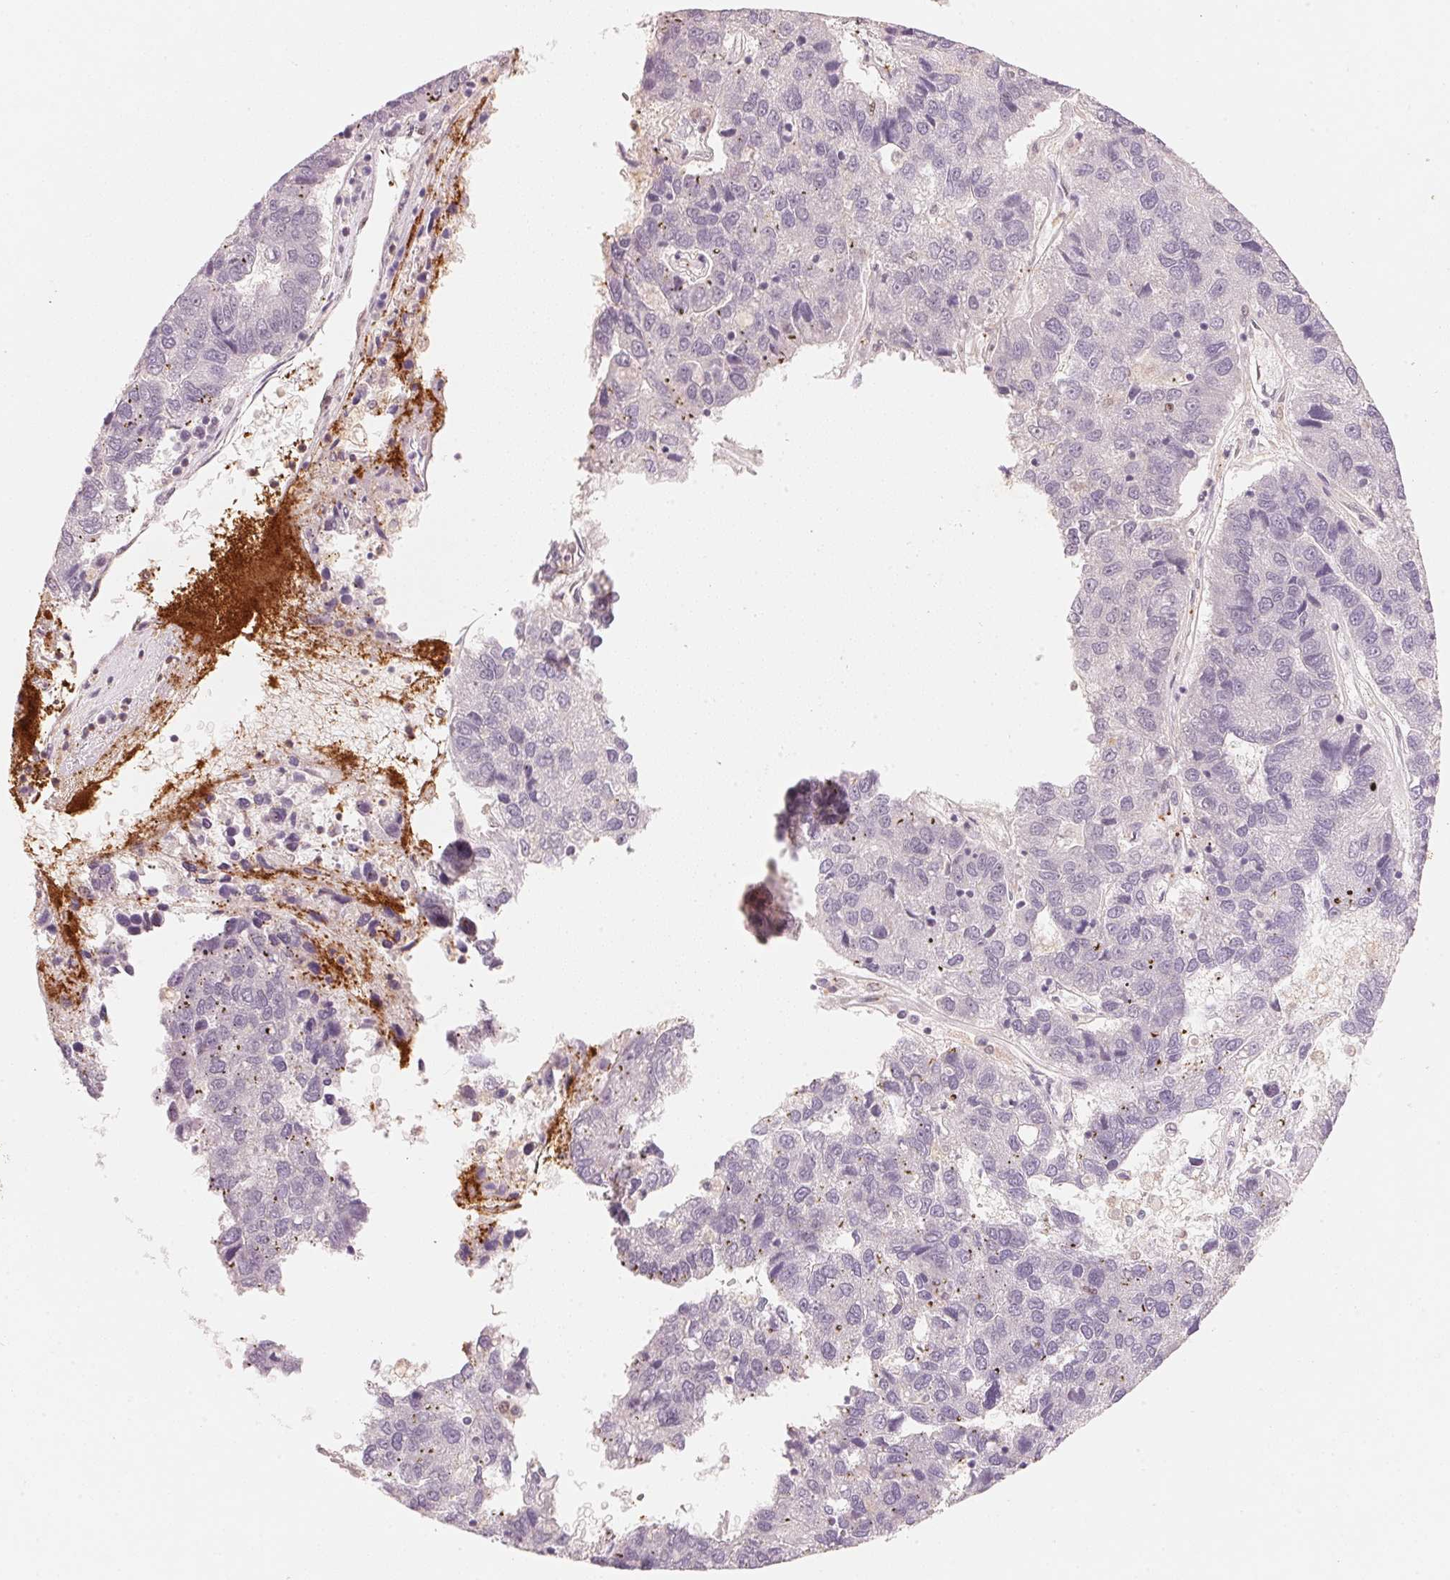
{"staining": {"intensity": "negative", "quantity": "none", "location": "none"}, "tissue": "pancreatic cancer", "cell_type": "Tumor cells", "image_type": "cancer", "snomed": [{"axis": "morphology", "description": "Adenocarcinoma, NOS"}, {"axis": "topography", "description": "Pancreas"}], "caption": "The photomicrograph demonstrates no staining of tumor cells in pancreatic cancer (adenocarcinoma).", "gene": "ARHGAP22", "patient": {"sex": "female", "age": 61}}